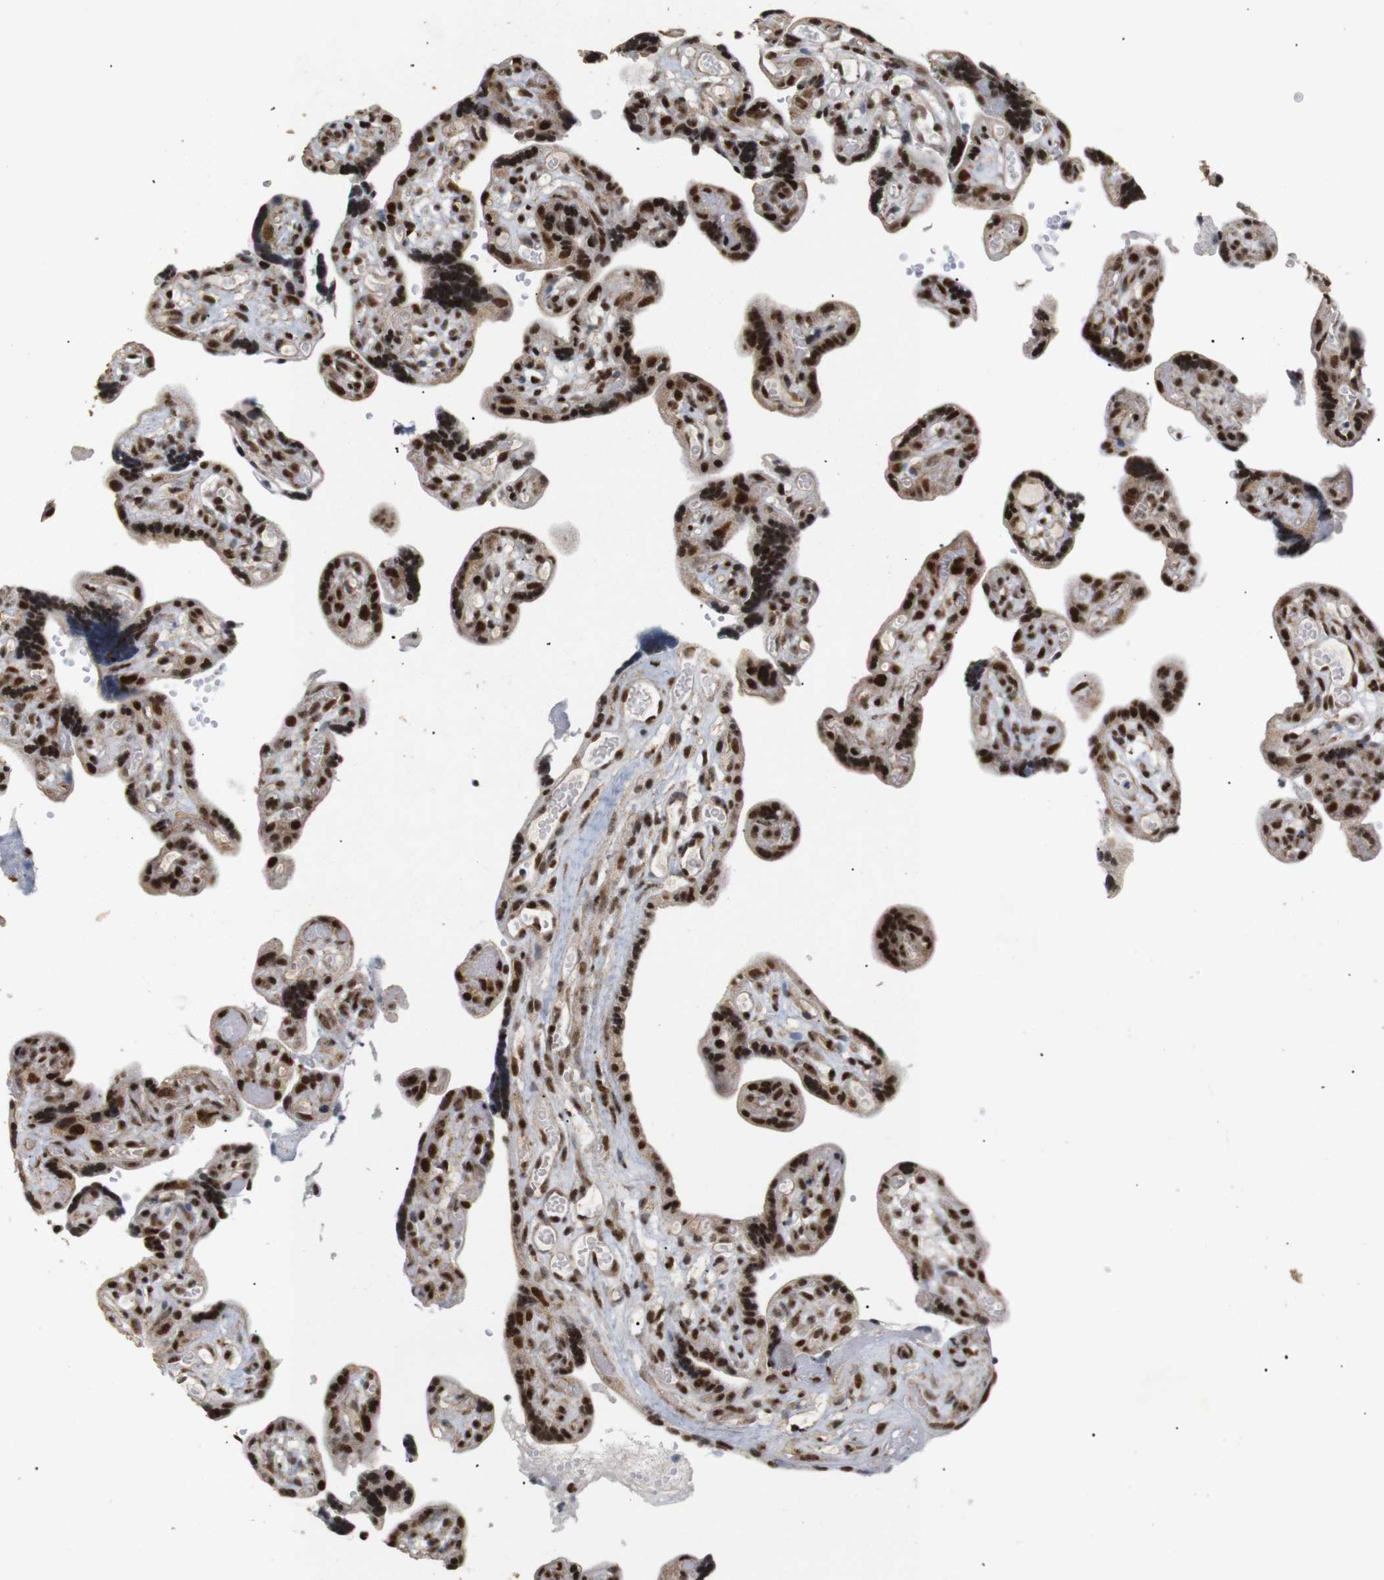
{"staining": {"intensity": "moderate", "quantity": ">75%", "location": "cytoplasmic/membranous,nuclear"}, "tissue": "placenta", "cell_type": "Decidual cells", "image_type": "normal", "snomed": [{"axis": "morphology", "description": "Normal tissue, NOS"}, {"axis": "topography", "description": "Placenta"}], "caption": "High-magnification brightfield microscopy of benign placenta stained with DAB (brown) and counterstained with hematoxylin (blue). decidual cells exhibit moderate cytoplasmic/membranous,nuclear staining is appreciated in approximately>75% of cells.", "gene": "PYM1", "patient": {"sex": "female", "age": 30}}